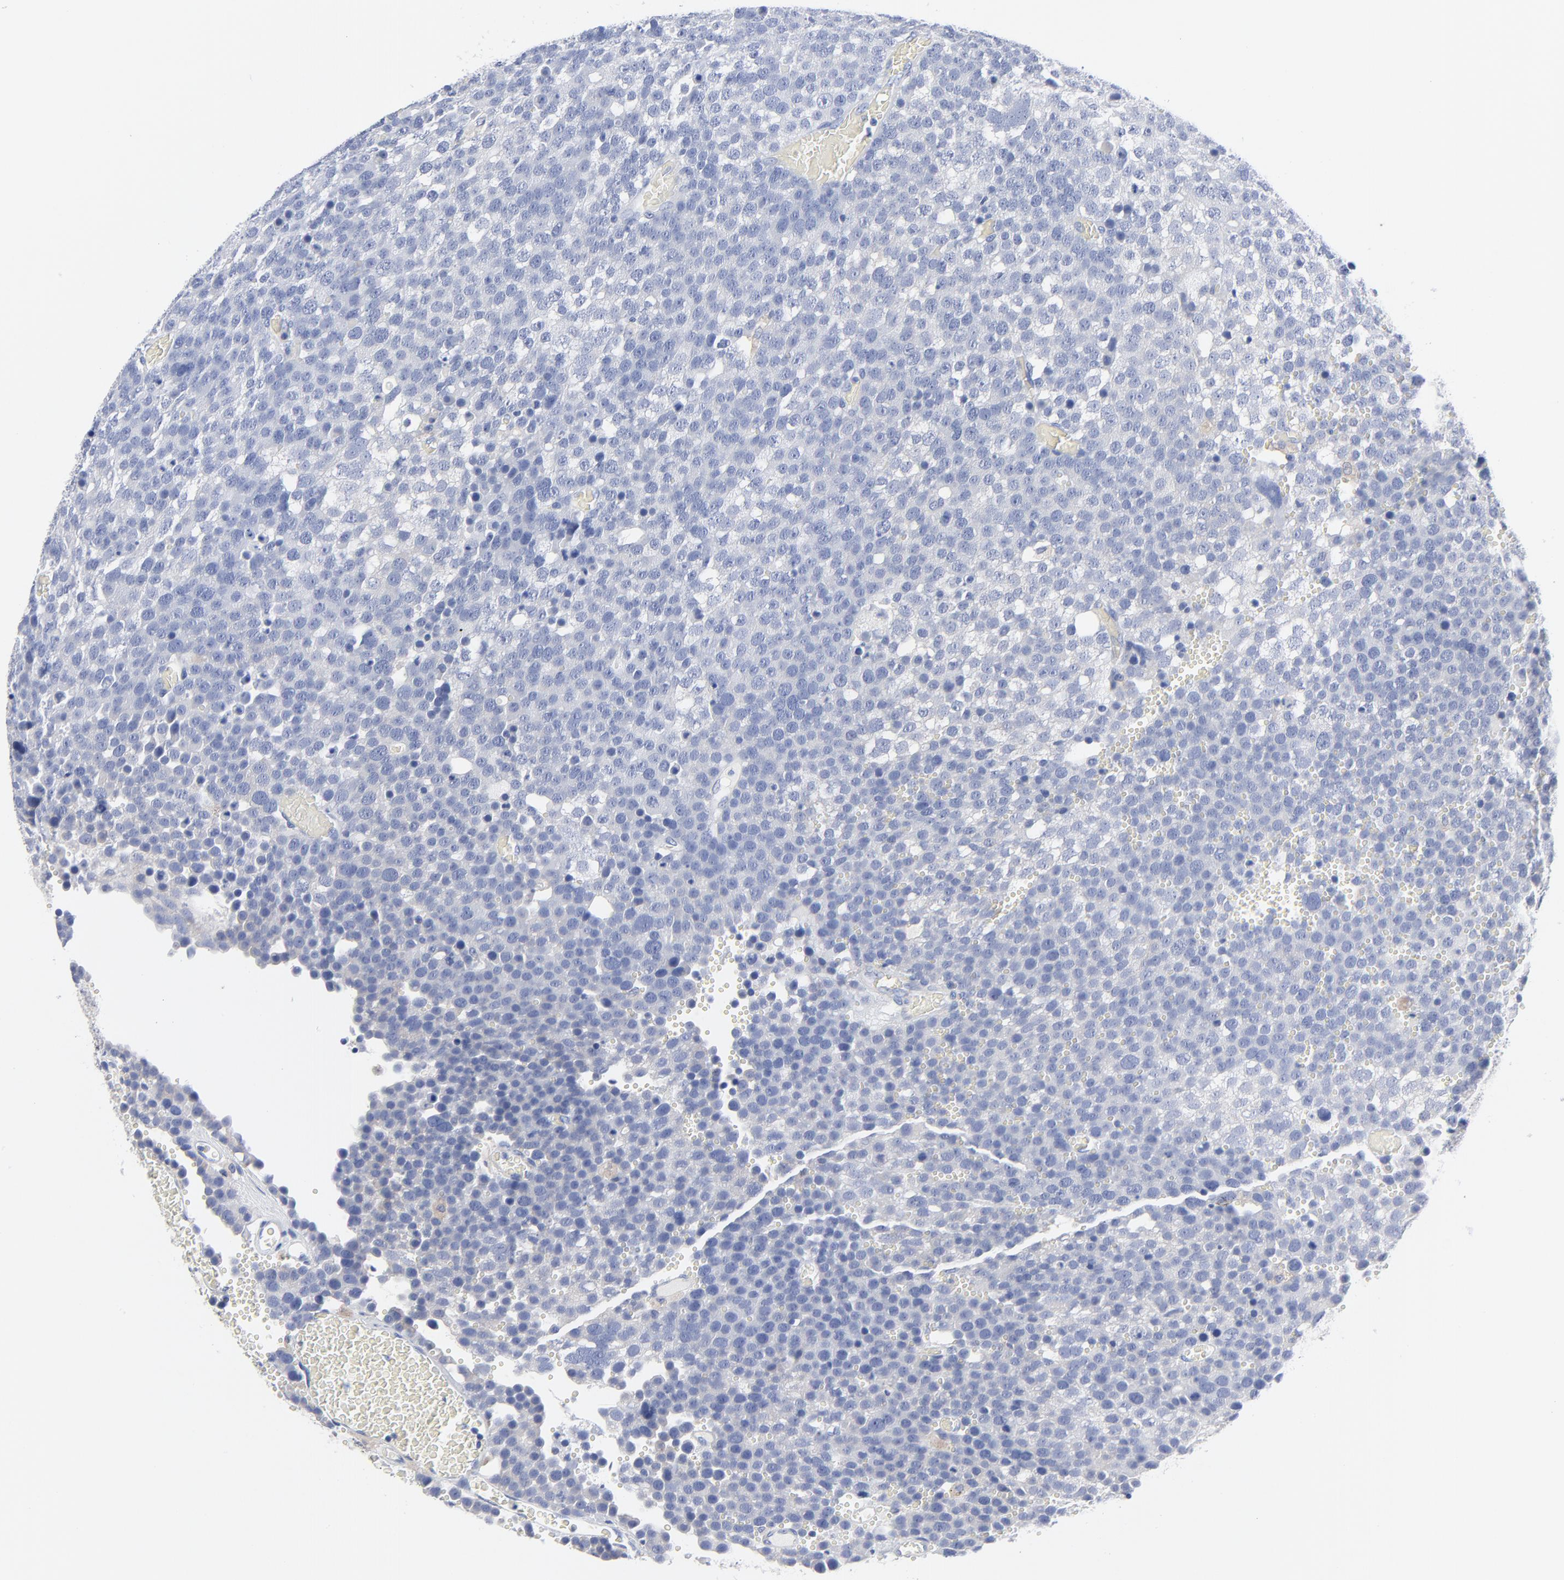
{"staining": {"intensity": "negative", "quantity": "none", "location": "none"}, "tissue": "testis cancer", "cell_type": "Tumor cells", "image_type": "cancer", "snomed": [{"axis": "morphology", "description": "Seminoma, NOS"}, {"axis": "topography", "description": "Testis"}], "caption": "Immunohistochemistry image of neoplastic tissue: human testis cancer (seminoma) stained with DAB demonstrates no significant protein staining in tumor cells.", "gene": "STAT2", "patient": {"sex": "male", "age": 71}}